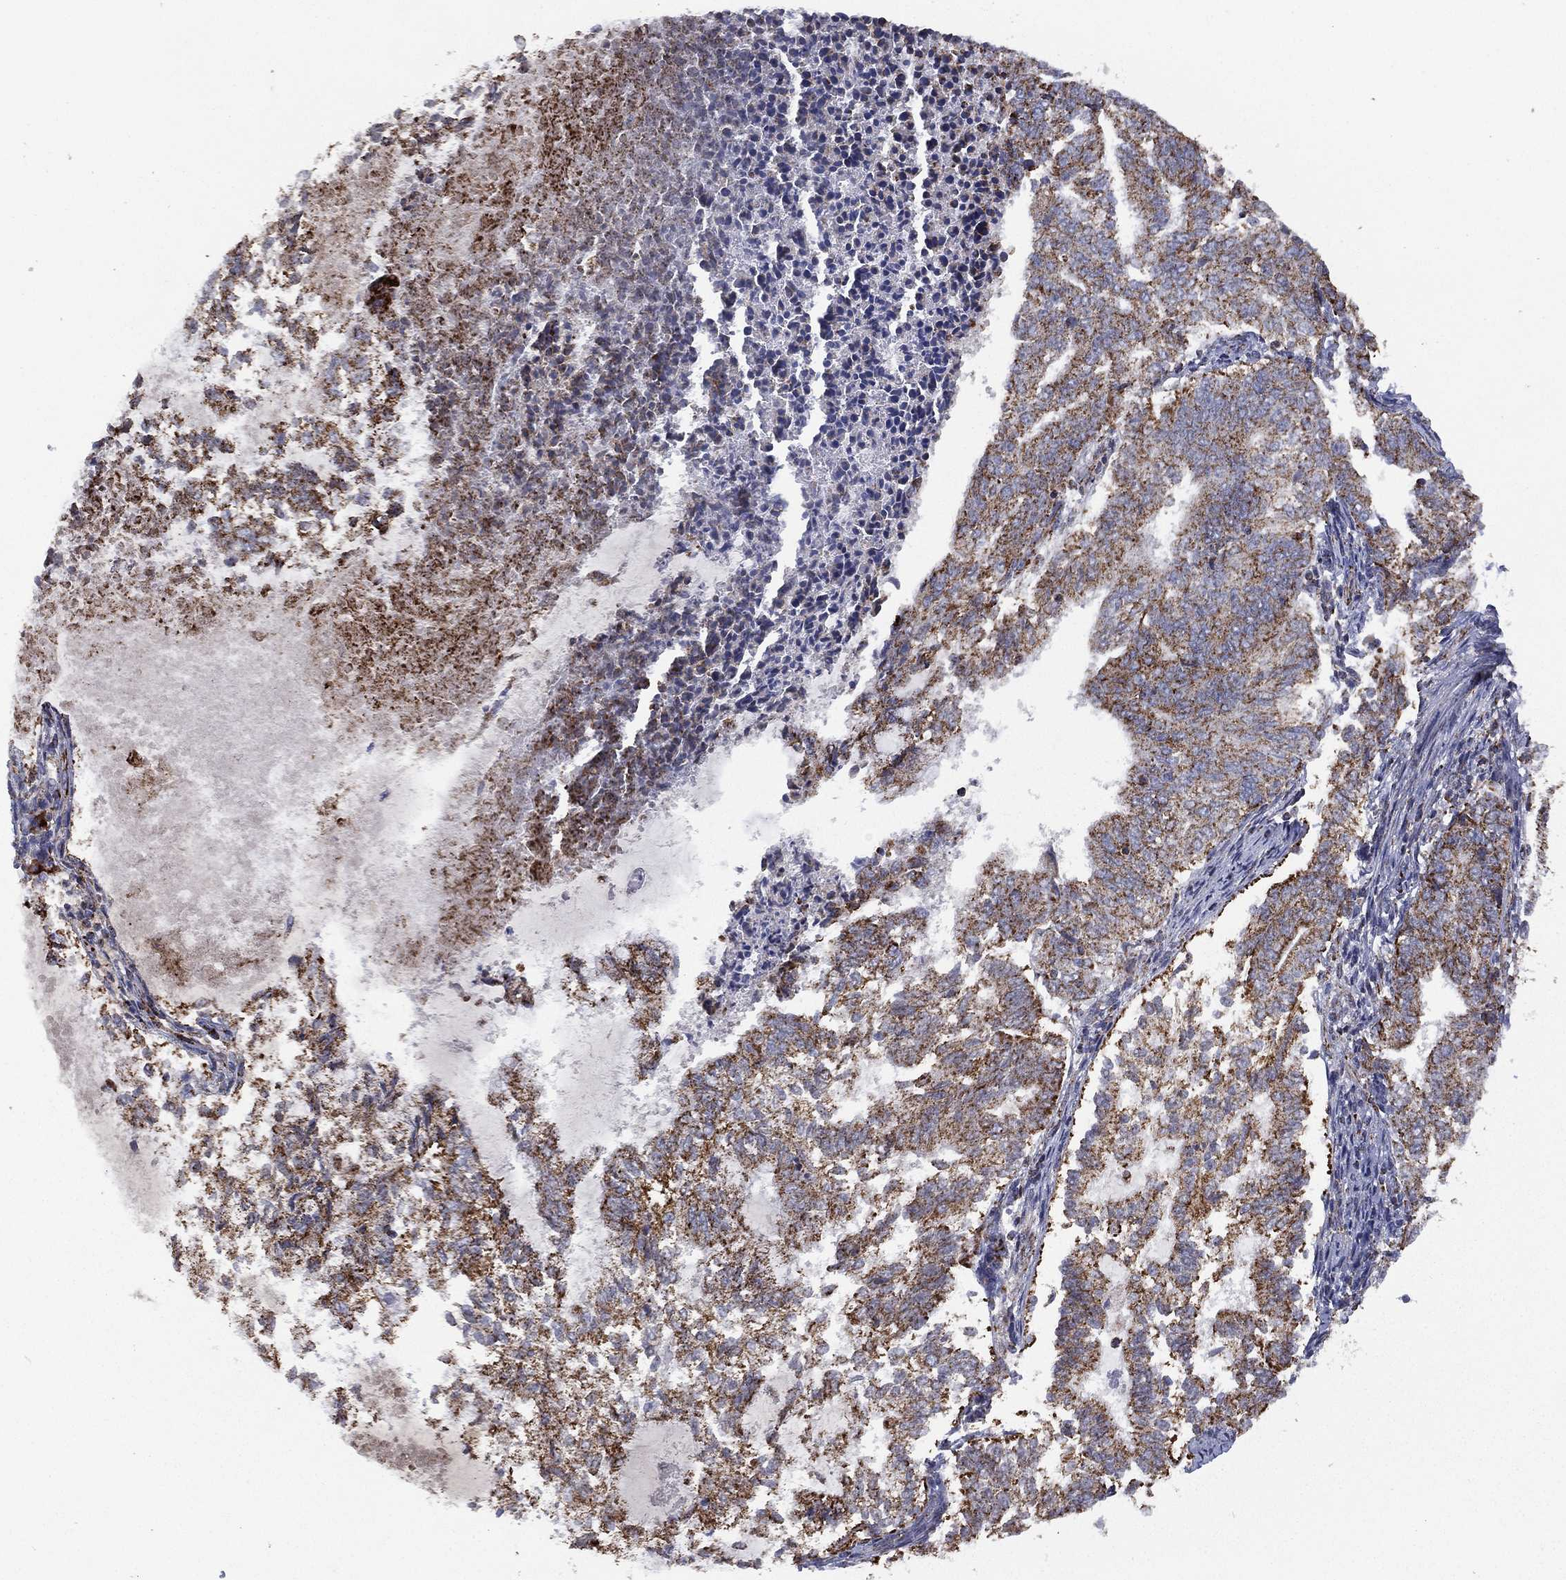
{"staining": {"intensity": "strong", "quantity": ">75%", "location": "cytoplasmic/membranous"}, "tissue": "endometrial cancer", "cell_type": "Tumor cells", "image_type": "cancer", "snomed": [{"axis": "morphology", "description": "Adenocarcinoma, NOS"}, {"axis": "topography", "description": "Endometrium"}], "caption": "Immunohistochemical staining of endometrial cancer demonstrates high levels of strong cytoplasmic/membranous positivity in approximately >75% of tumor cells. (IHC, brightfield microscopy, high magnification).", "gene": "PPP2R5A", "patient": {"sex": "female", "age": 65}}